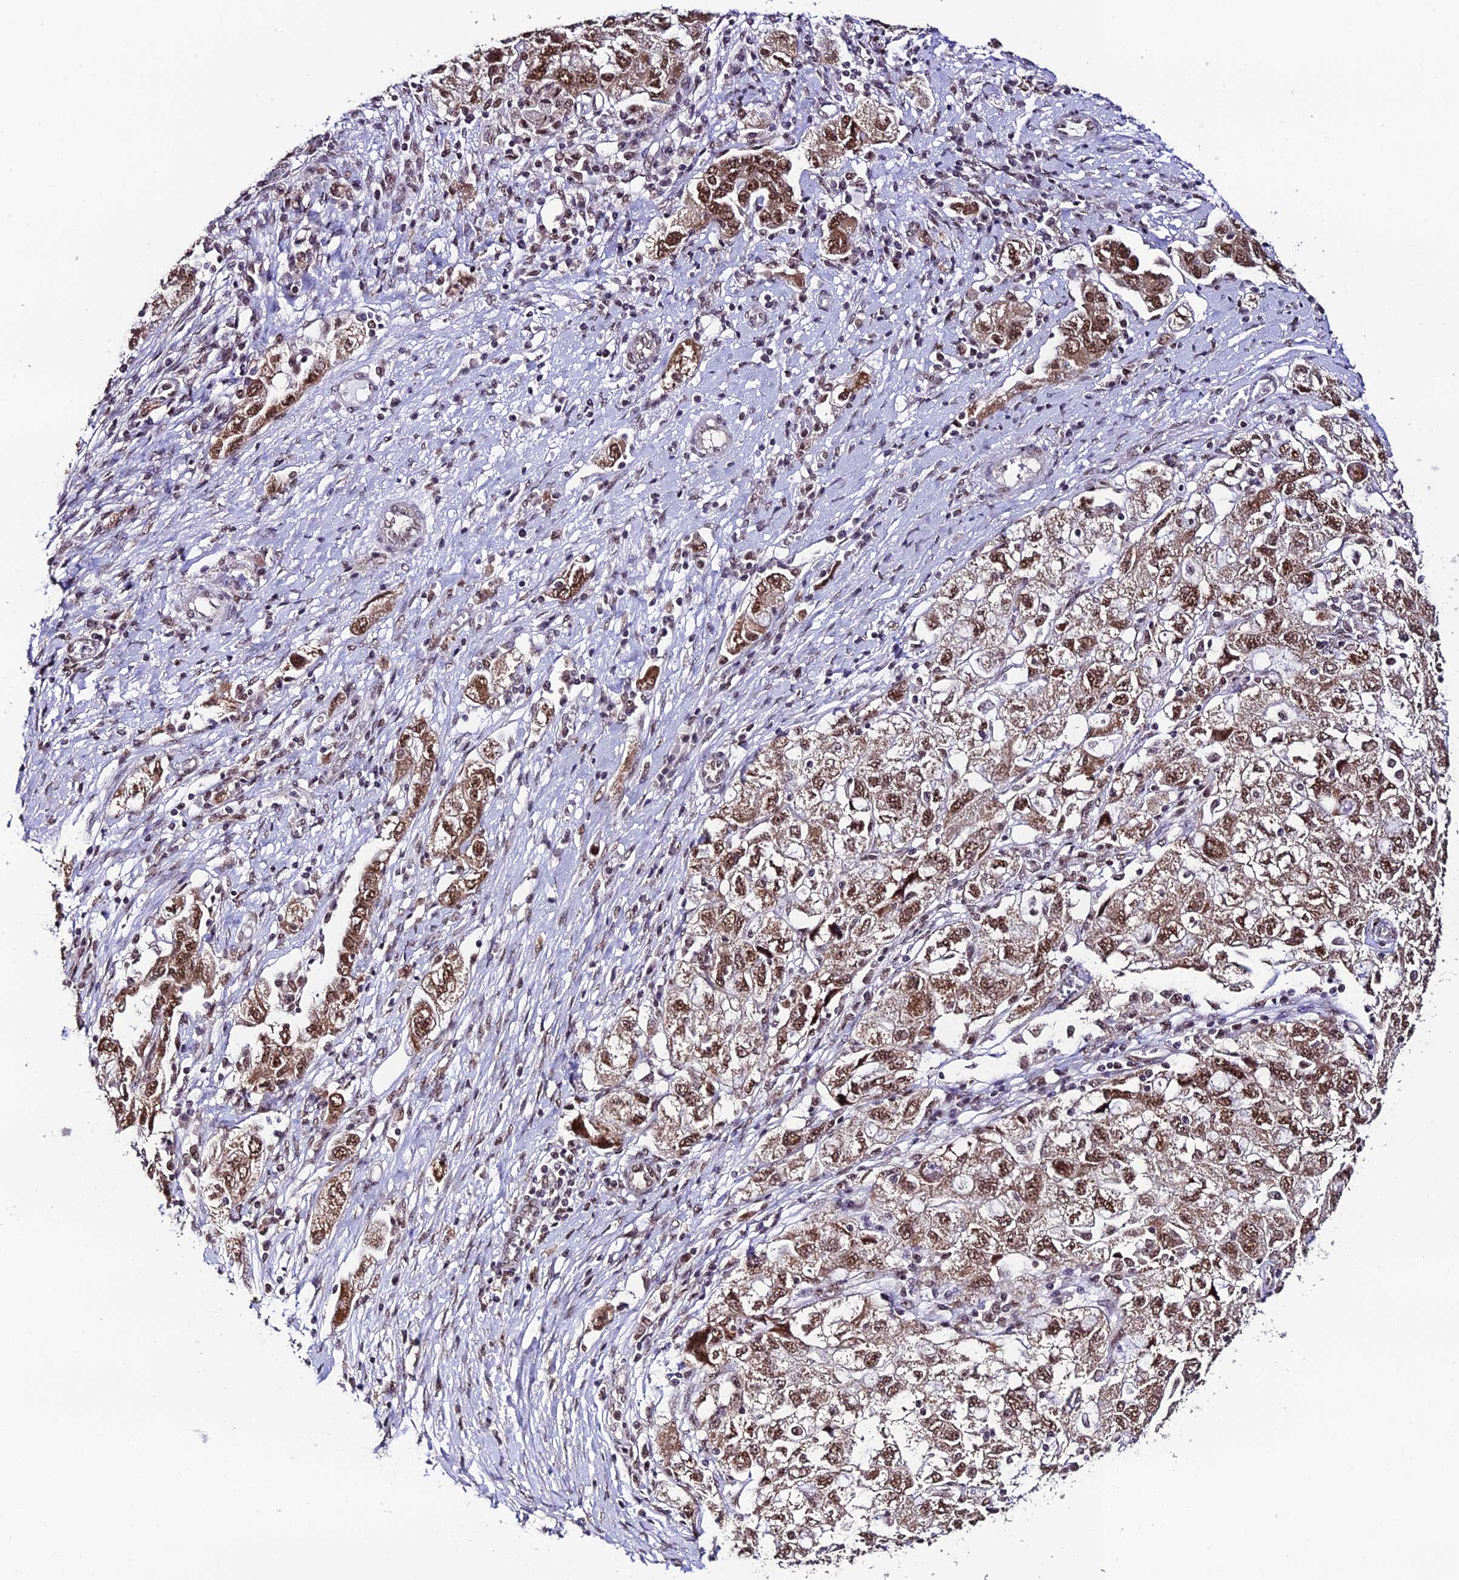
{"staining": {"intensity": "moderate", "quantity": ">75%", "location": "nuclear"}, "tissue": "ovarian cancer", "cell_type": "Tumor cells", "image_type": "cancer", "snomed": [{"axis": "morphology", "description": "Carcinoma, NOS"}, {"axis": "morphology", "description": "Cystadenocarcinoma, serous, NOS"}, {"axis": "topography", "description": "Ovary"}], "caption": "Protein staining of carcinoma (ovarian) tissue shows moderate nuclear staining in about >75% of tumor cells.", "gene": "THOC7", "patient": {"sex": "female", "age": 69}}